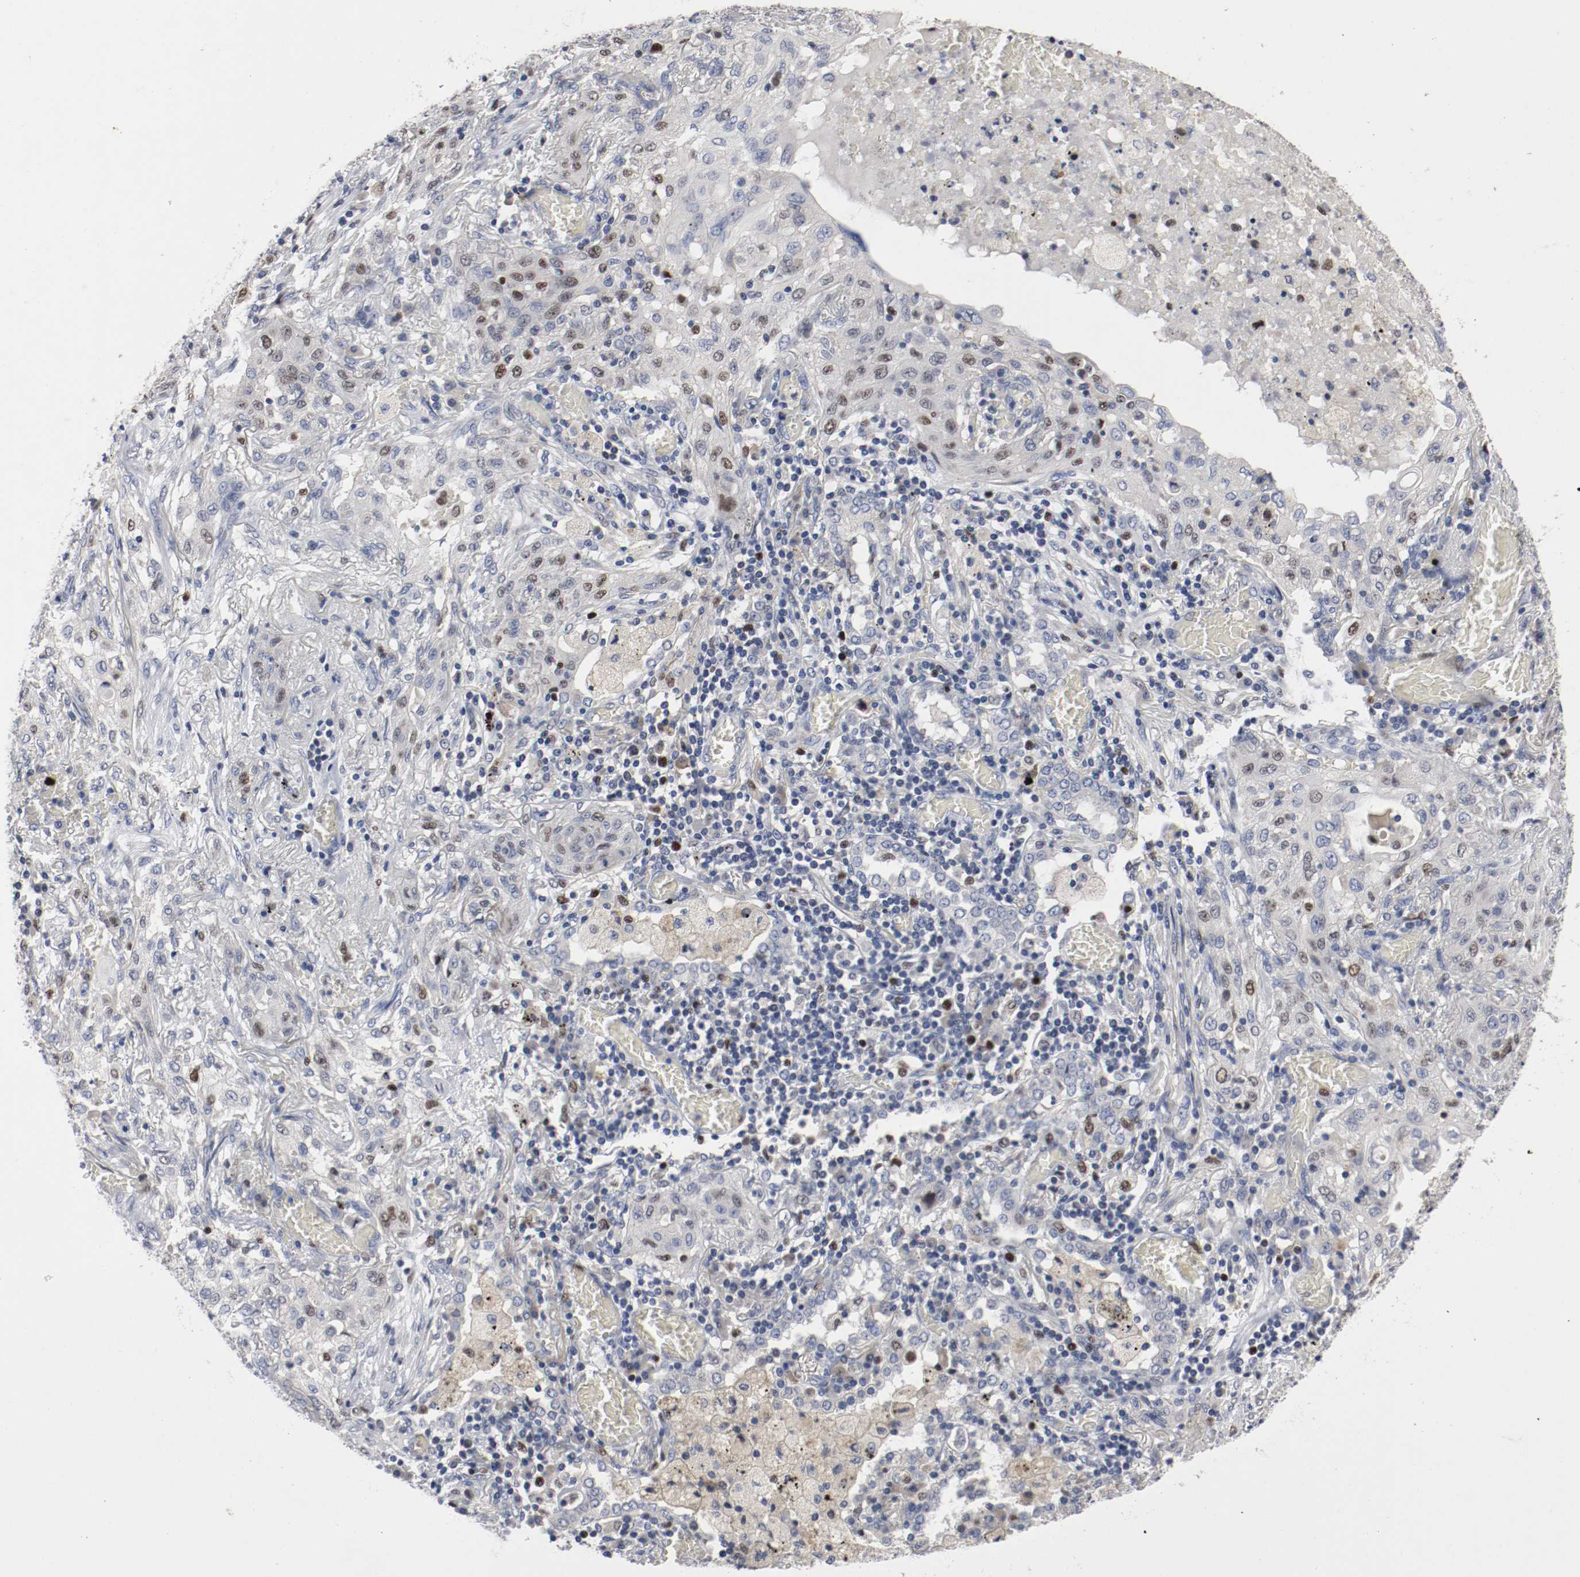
{"staining": {"intensity": "weak", "quantity": "<25%", "location": "nuclear"}, "tissue": "lung cancer", "cell_type": "Tumor cells", "image_type": "cancer", "snomed": [{"axis": "morphology", "description": "Squamous cell carcinoma, NOS"}, {"axis": "topography", "description": "Lung"}], "caption": "Immunohistochemical staining of squamous cell carcinoma (lung) shows no significant expression in tumor cells.", "gene": "MCM6", "patient": {"sex": "female", "age": 47}}